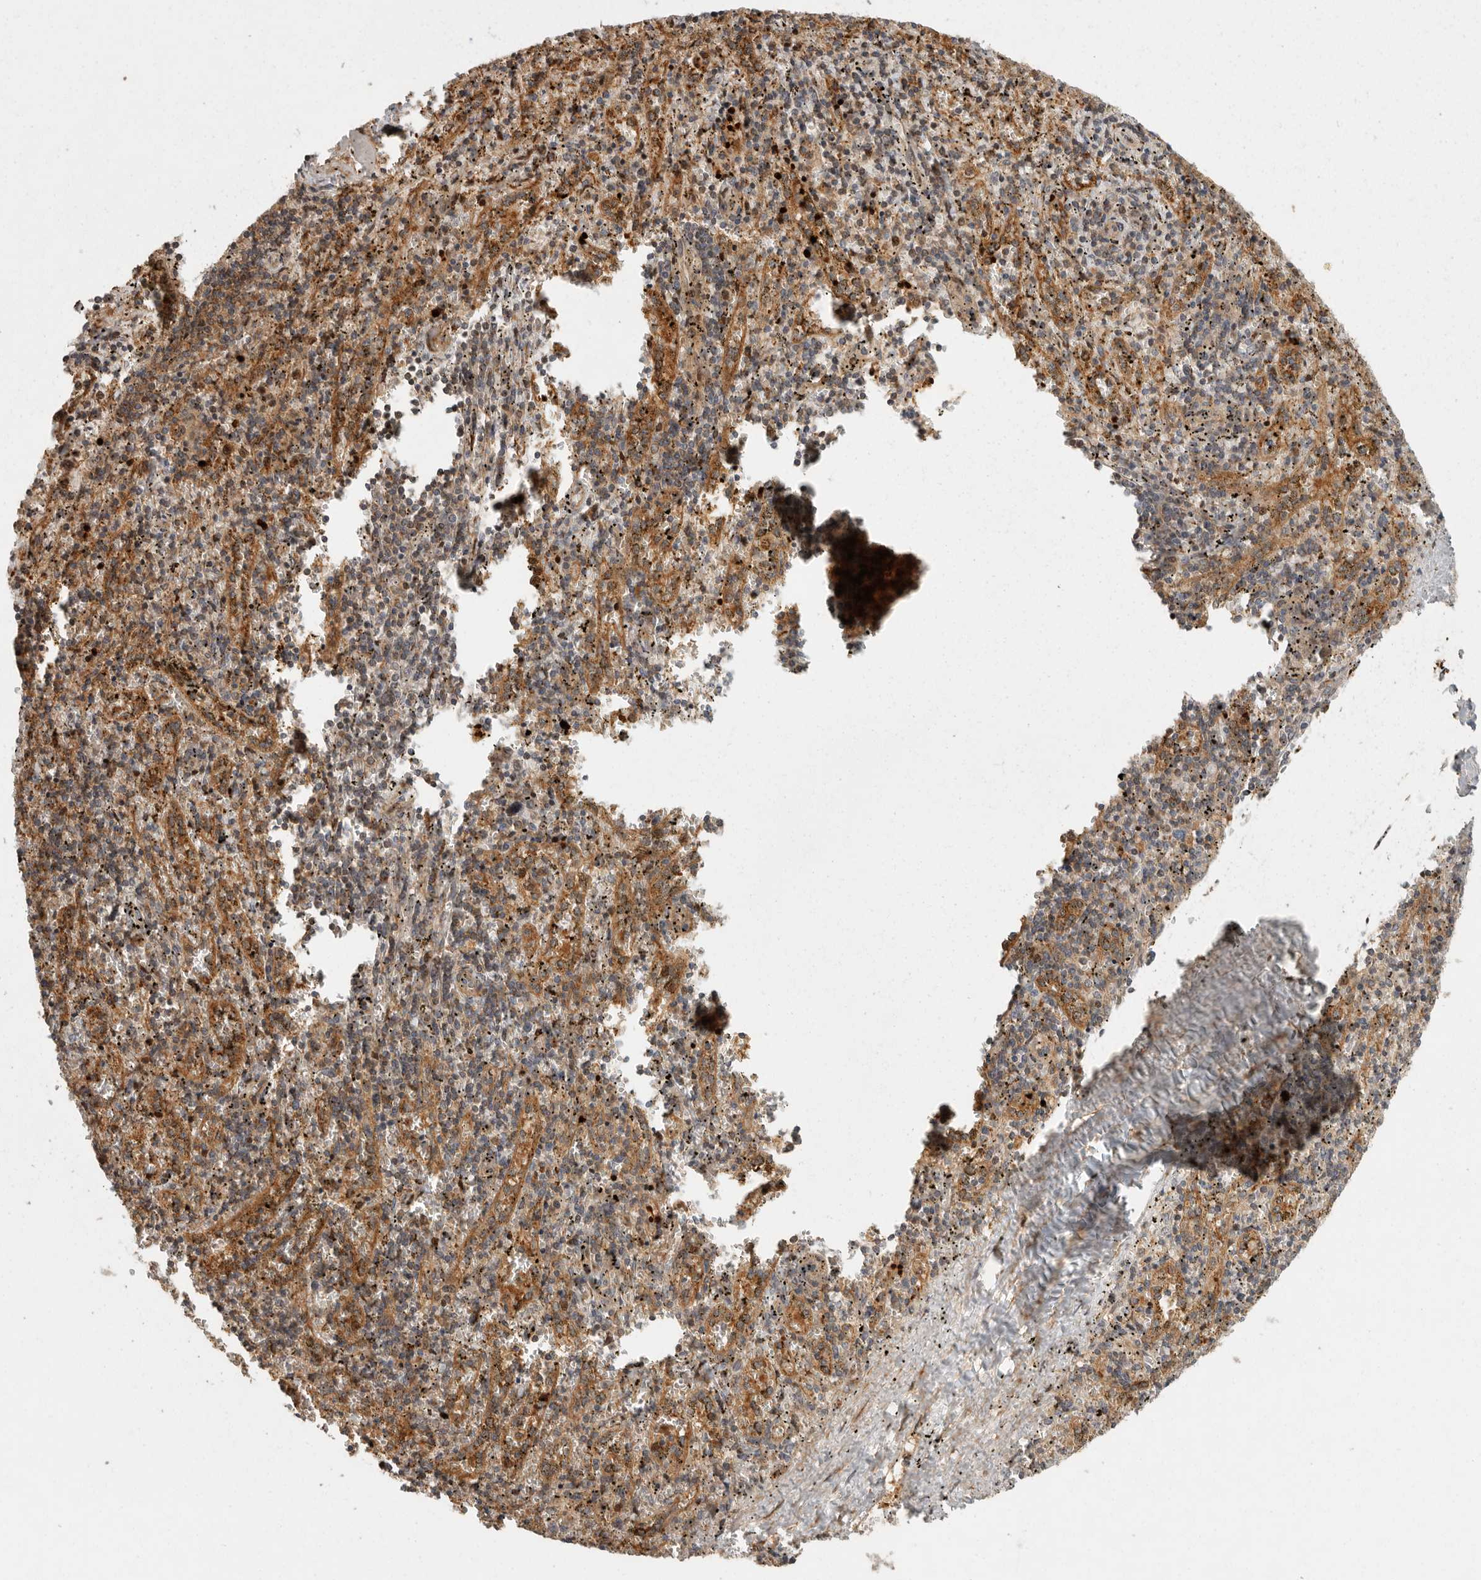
{"staining": {"intensity": "moderate", "quantity": "<25%", "location": "cytoplasmic/membranous"}, "tissue": "spleen", "cell_type": "Cells in red pulp", "image_type": "normal", "snomed": [{"axis": "morphology", "description": "Normal tissue, NOS"}, {"axis": "topography", "description": "Spleen"}], "caption": "High-magnification brightfield microscopy of normal spleen stained with DAB (3,3'-diaminobenzidine) (brown) and counterstained with hematoxylin (blue). cells in red pulp exhibit moderate cytoplasmic/membranous expression is identified in approximately<25% of cells.", "gene": "SWT1", "patient": {"sex": "male", "age": 11}}